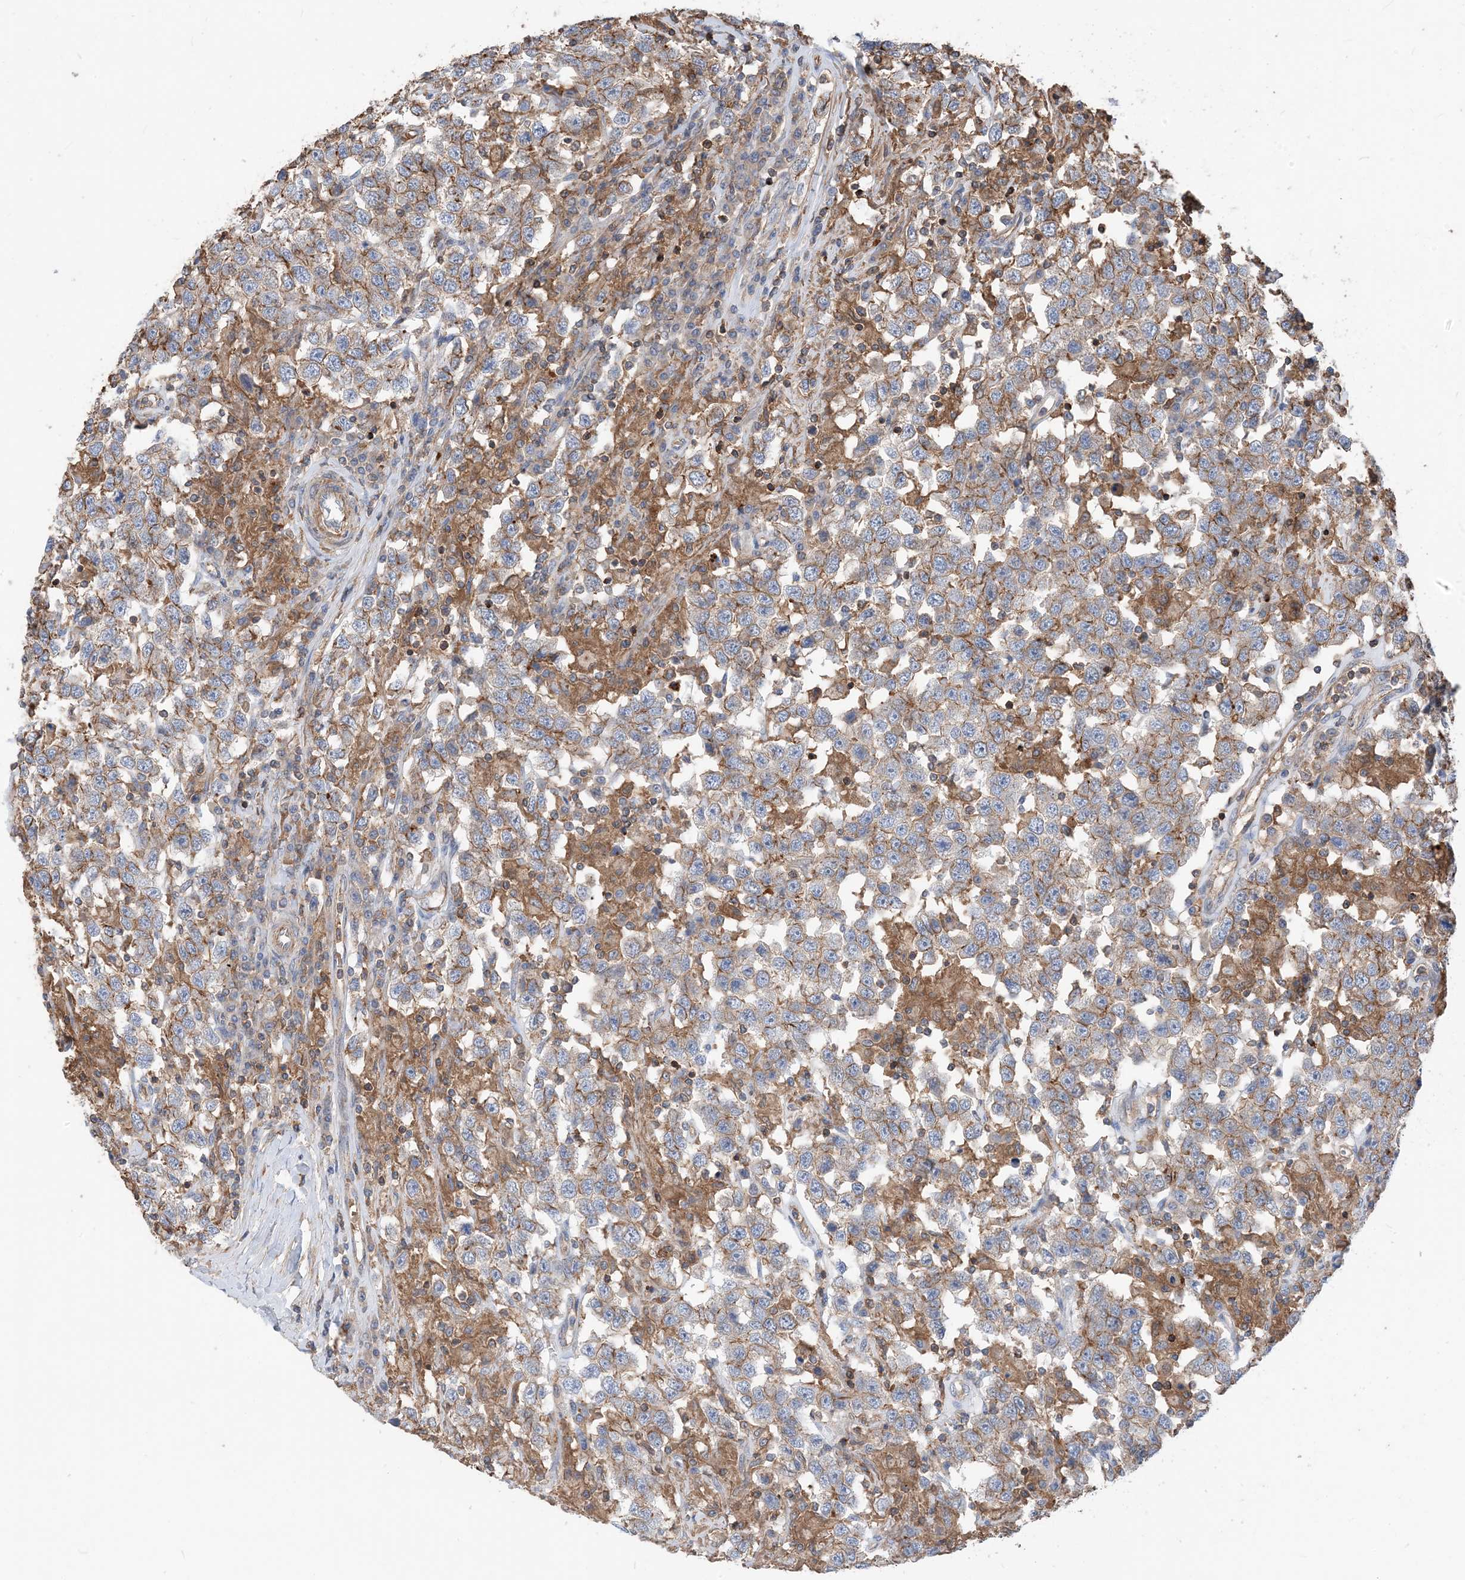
{"staining": {"intensity": "moderate", "quantity": "<25%", "location": "cytoplasmic/membranous"}, "tissue": "testis cancer", "cell_type": "Tumor cells", "image_type": "cancer", "snomed": [{"axis": "morphology", "description": "Seminoma, NOS"}, {"axis": "topography", "description": "Testis"}], "caption": "Testis seminoma stained with a protein marker shows moderate staining in tumor cells.", "gene": "PARVG", "patient": {"sex": "male", "age": 41}}